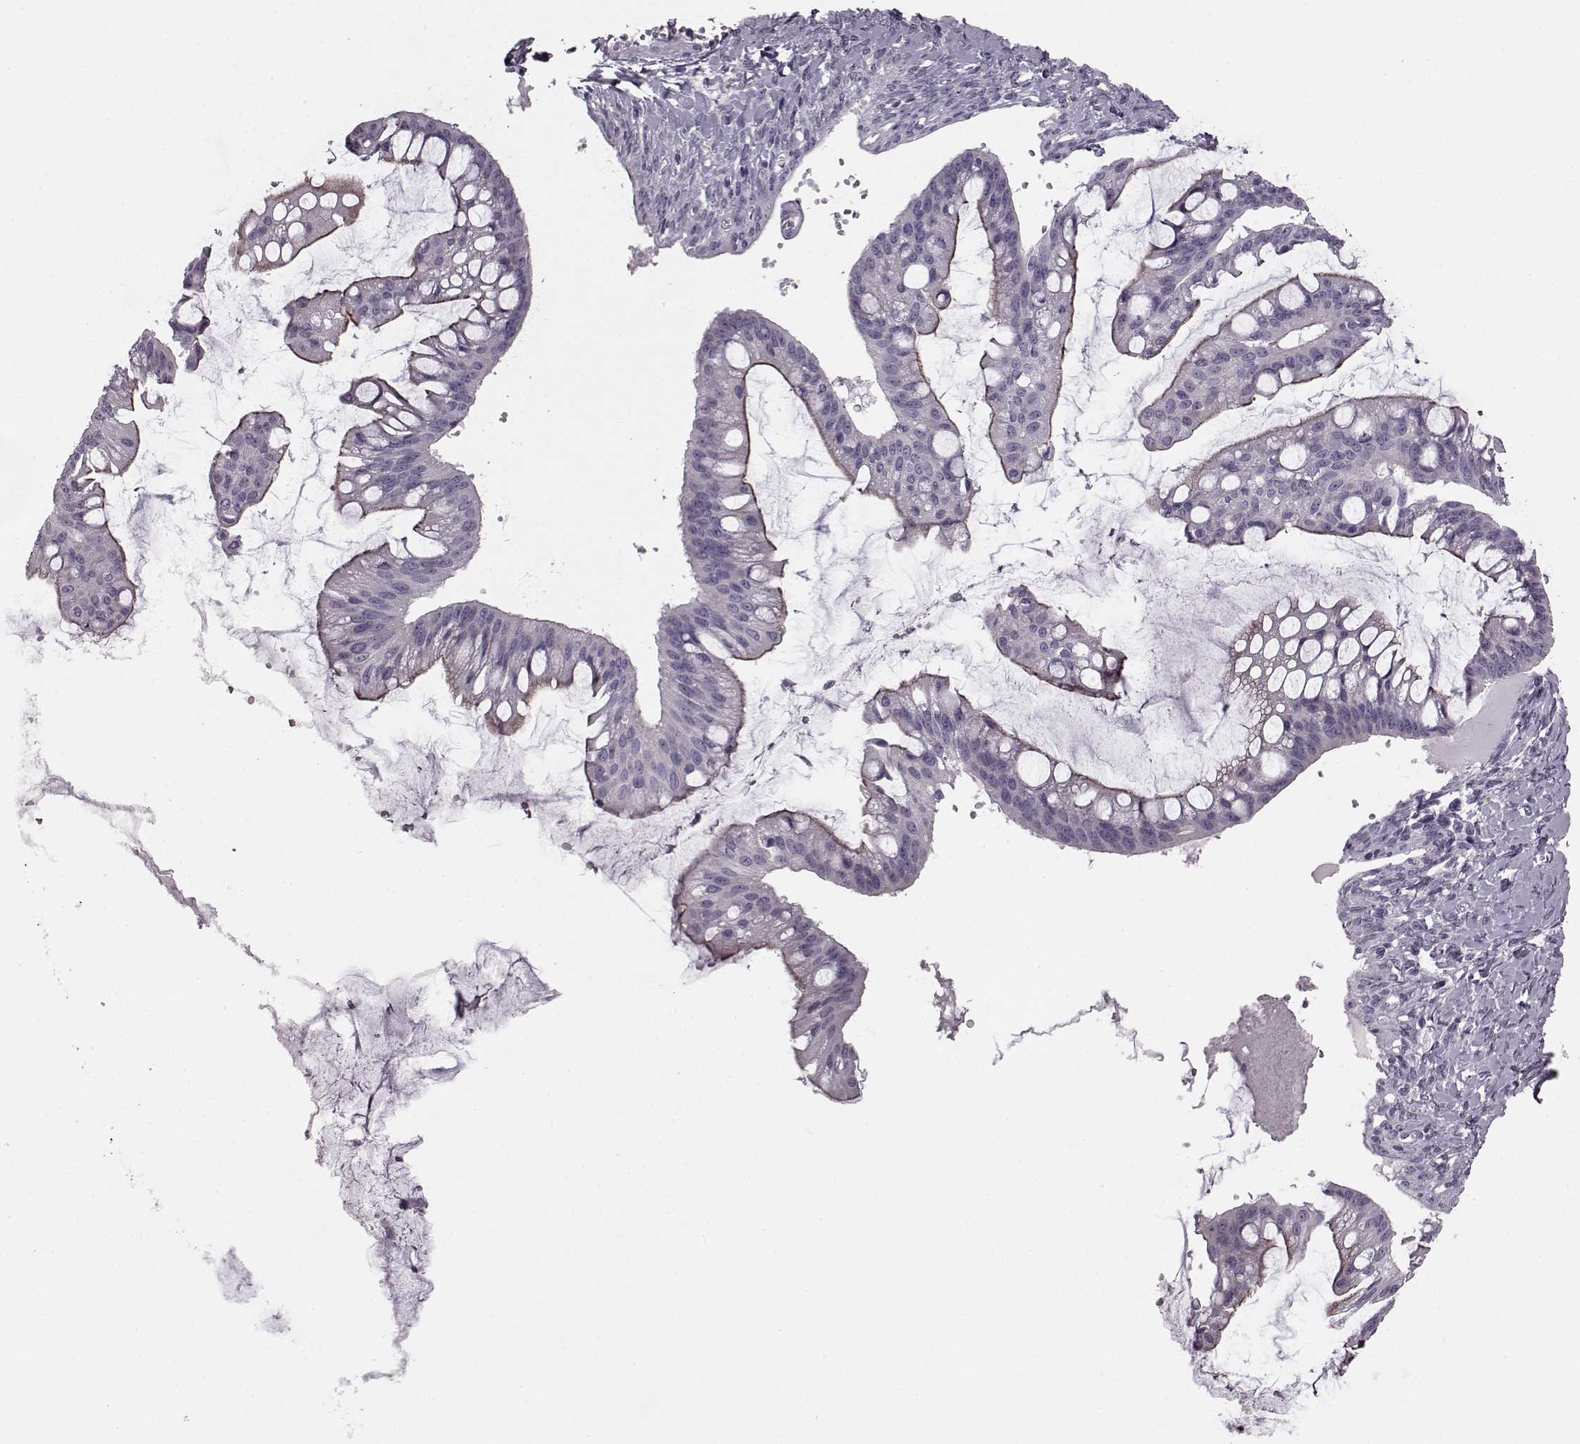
{"staining": {"intensity": "moderate", "quantity": "<25%", "location": "cytoplasmic/membranous"}, "tissue": "ovarian cancer", "cell_type": "Tumor cells", "image_type": "cancer", "snomed": [{"axis": "morphology", "description": "Cystadenocarcinoma, mucinous, NOS"}, {"axis": "topography", "description": "Ovary"}], "caption": "Ovarian mucinous cystadenocarcinoma was stained to show a protein in brown. There is low levels of moderate cytoplasmic/membranous expression in about <25% of tumor cells. (Brightfield microscopy of DAB IHC at high magnification).", "gene": "SNTG1", "patient": {"sex": "female", "age": 73}}